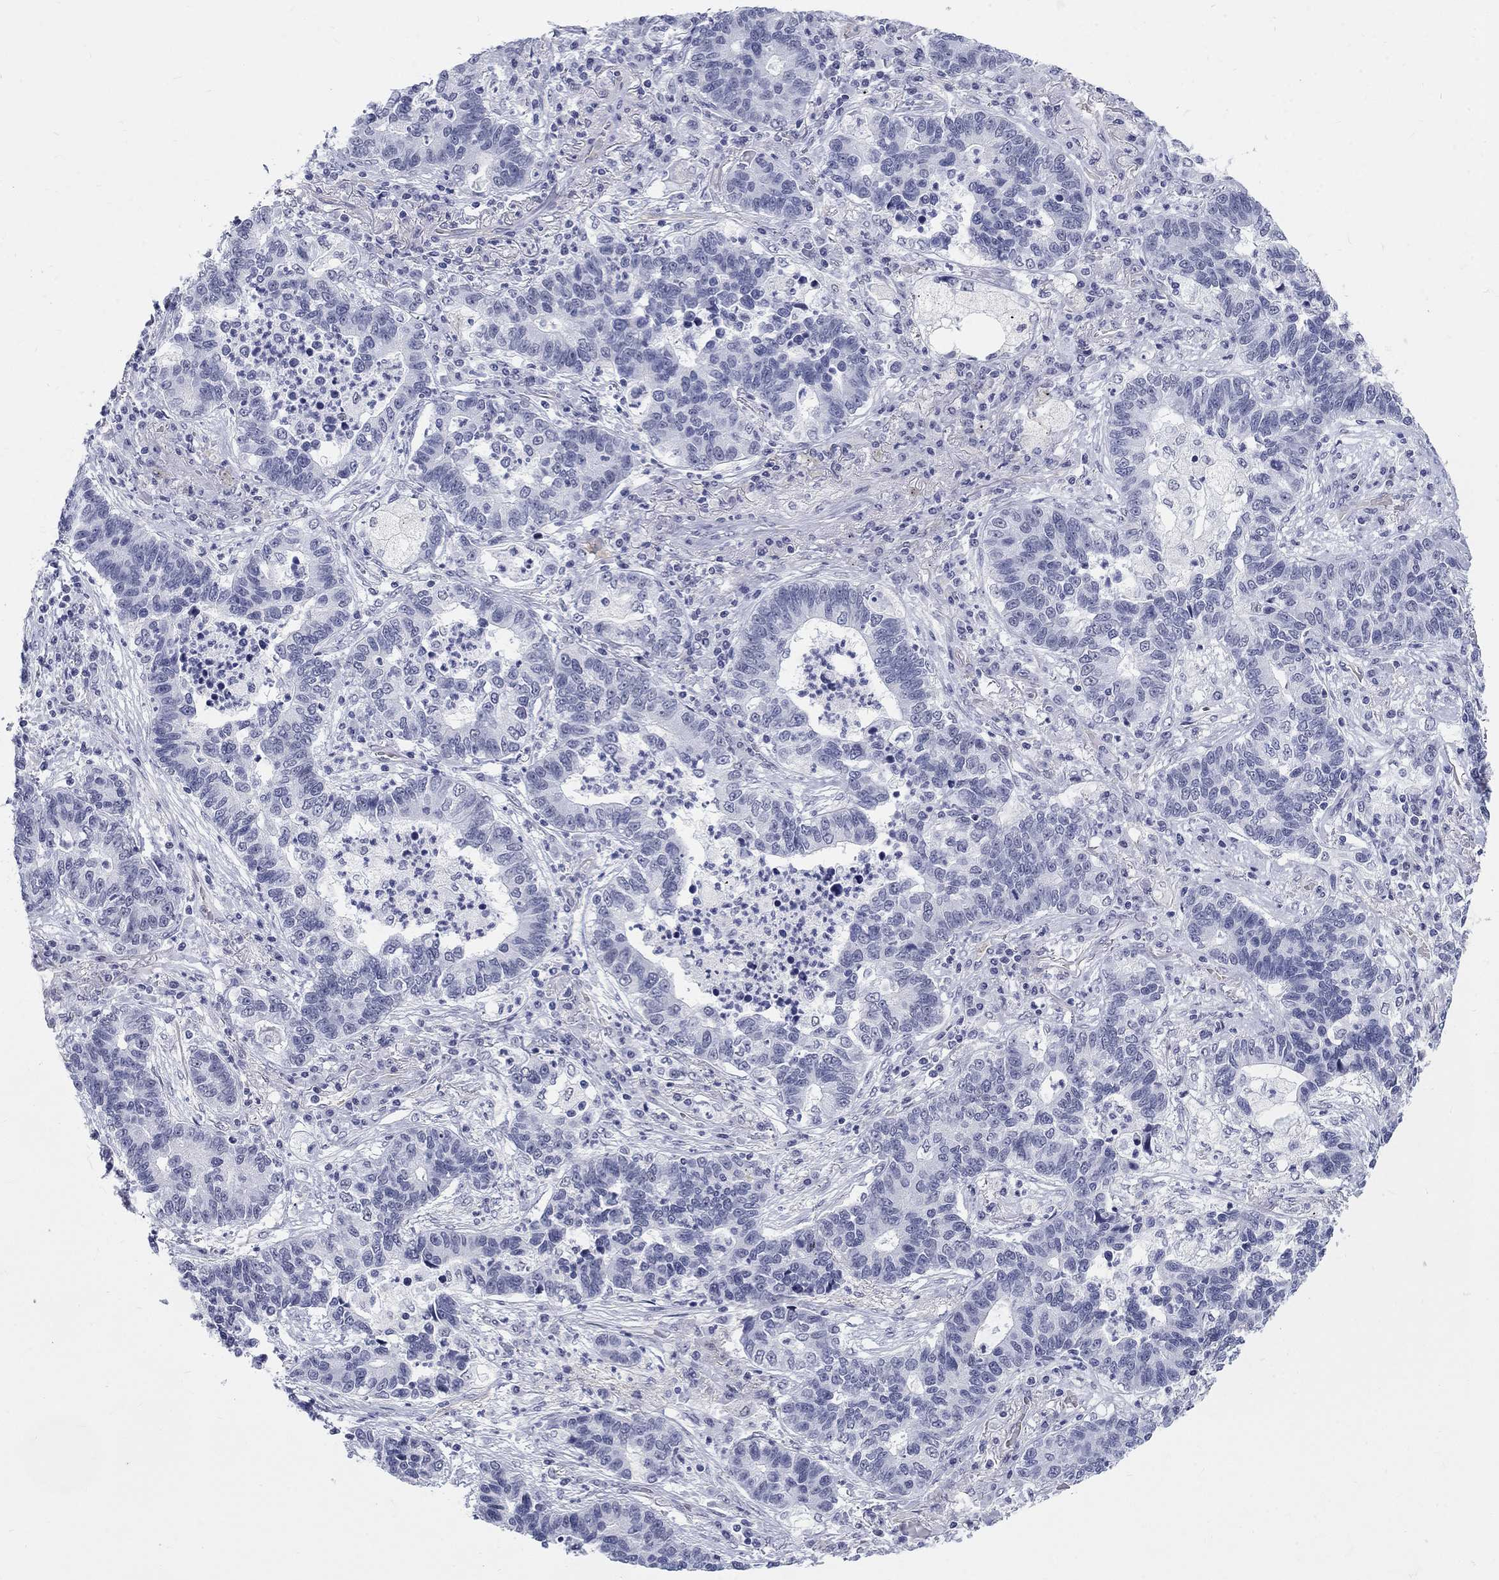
{"staining": {"intensity": "negative", "quantity": "none", "location": "none"}, "tissue": "lung cancer", "cell_type": "Tumor cells", "image_type": "cancer", "snomed": [{"axis": "morphology", "description": "Adenocarcinoma, NOS"}, {"axis": "topography", "description": "Lung"}], "caption": "Immunohistochemistry (IHC) of lung cancer demonstrates no expression in tumor cells.", "gene": "DMTN", "patient": {"sex": "female", "age": 57}}